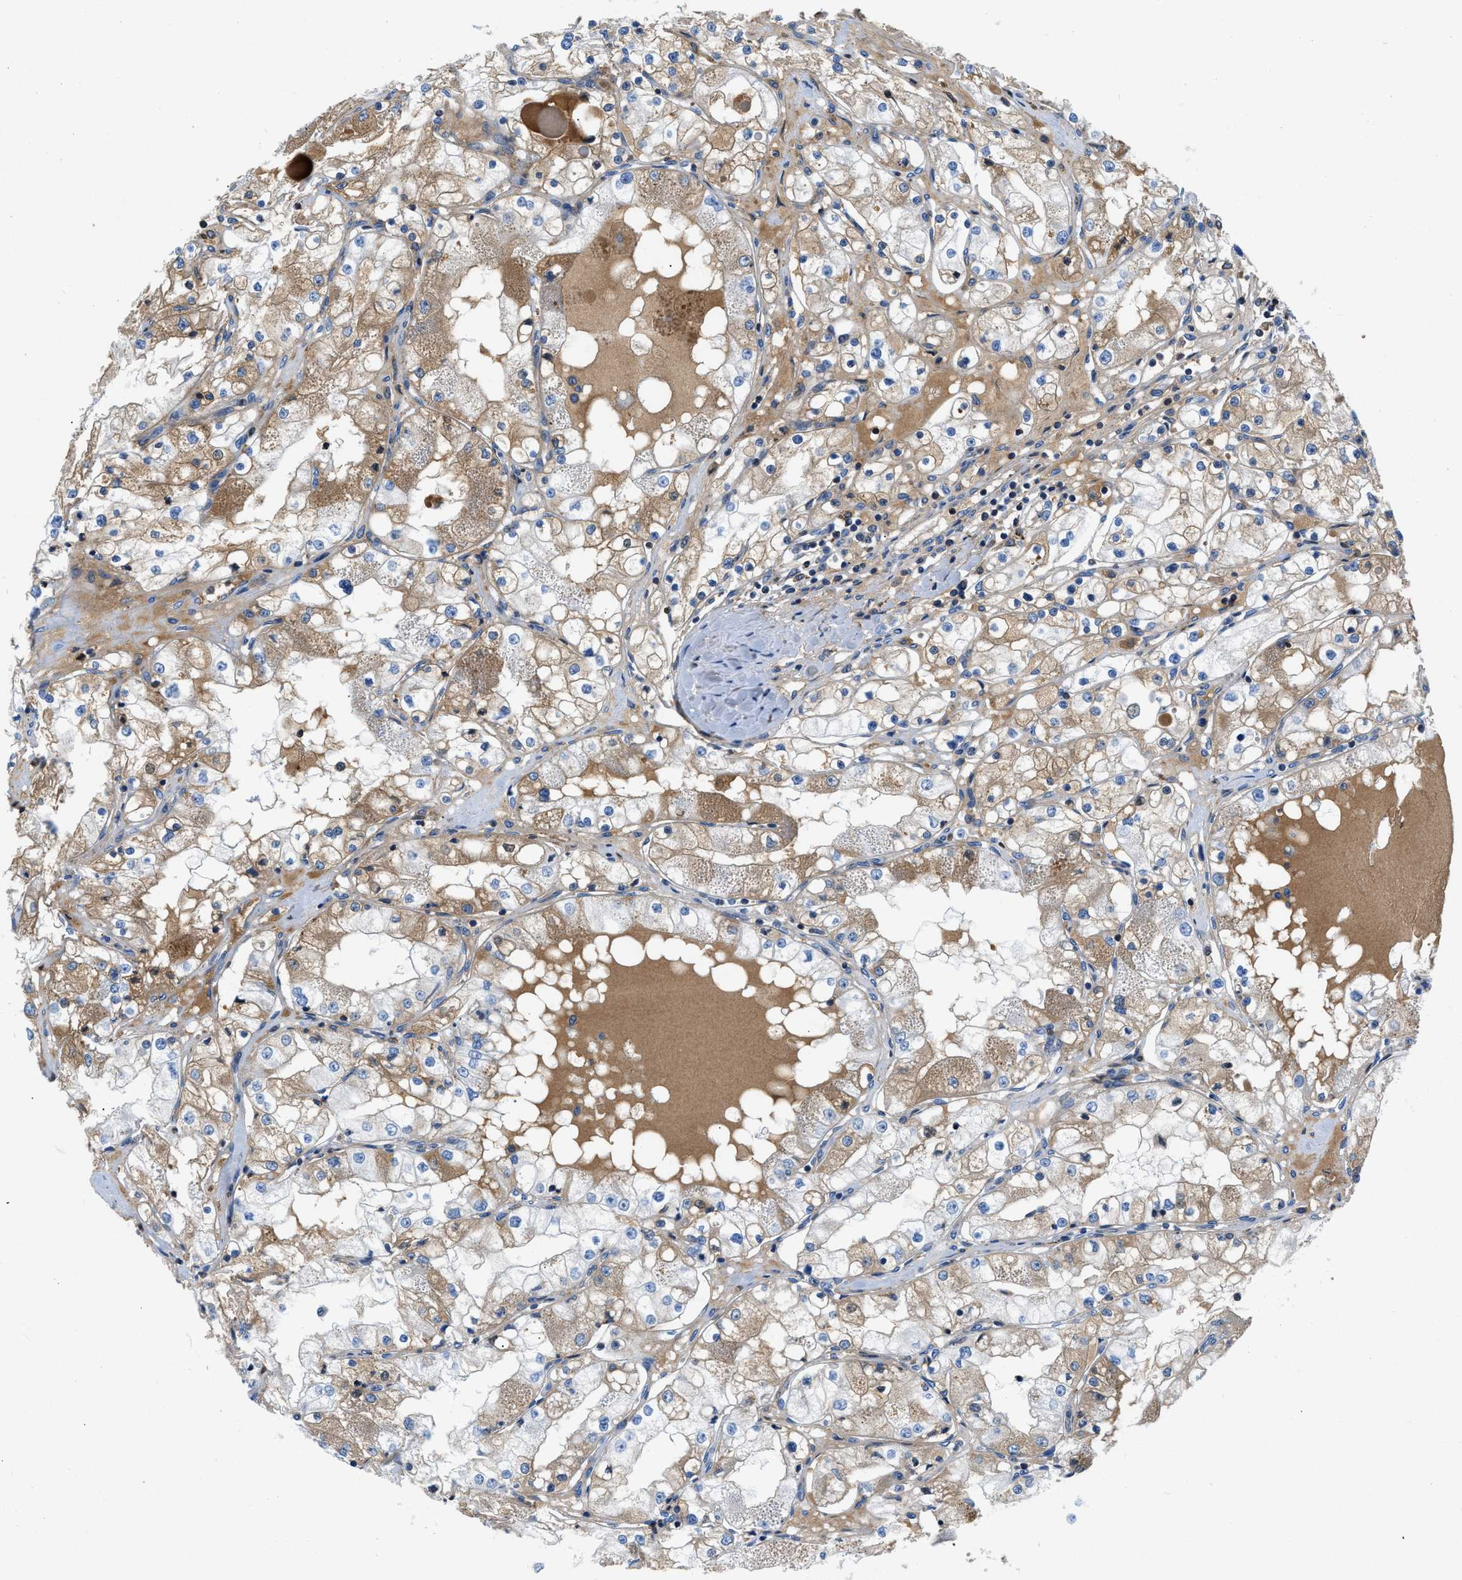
{"staining": {"intensity": "weak", "quantity": "25%-75%", "location": "cytoplasmic/membranous"}, "tissue": "renal cancer", "cell_type": "Tumor cells", "image_type": "cancer", "snomed": [{"axis": "morphology", "description": "Adenocarcinoma, NOS"}, {"axis": "topography", "description": "Kidney"}], "caption": "Immunohistochemistry staining of adenocarcinoma (renal), which demonstrates low levels of weak cytoplasmic/membranous staining in approximately 25%-75% of tumor cells indicating weak cytoplasmic/membranous protein staining. The staining was performed using DAB (3,3'-diaminobenzidine) (brown) for protein detection and nuclei were counterstained in hematoxylin (blue).", "gene": "ATP6V0D1", "patient": {"sex": "male", "age": 68}}